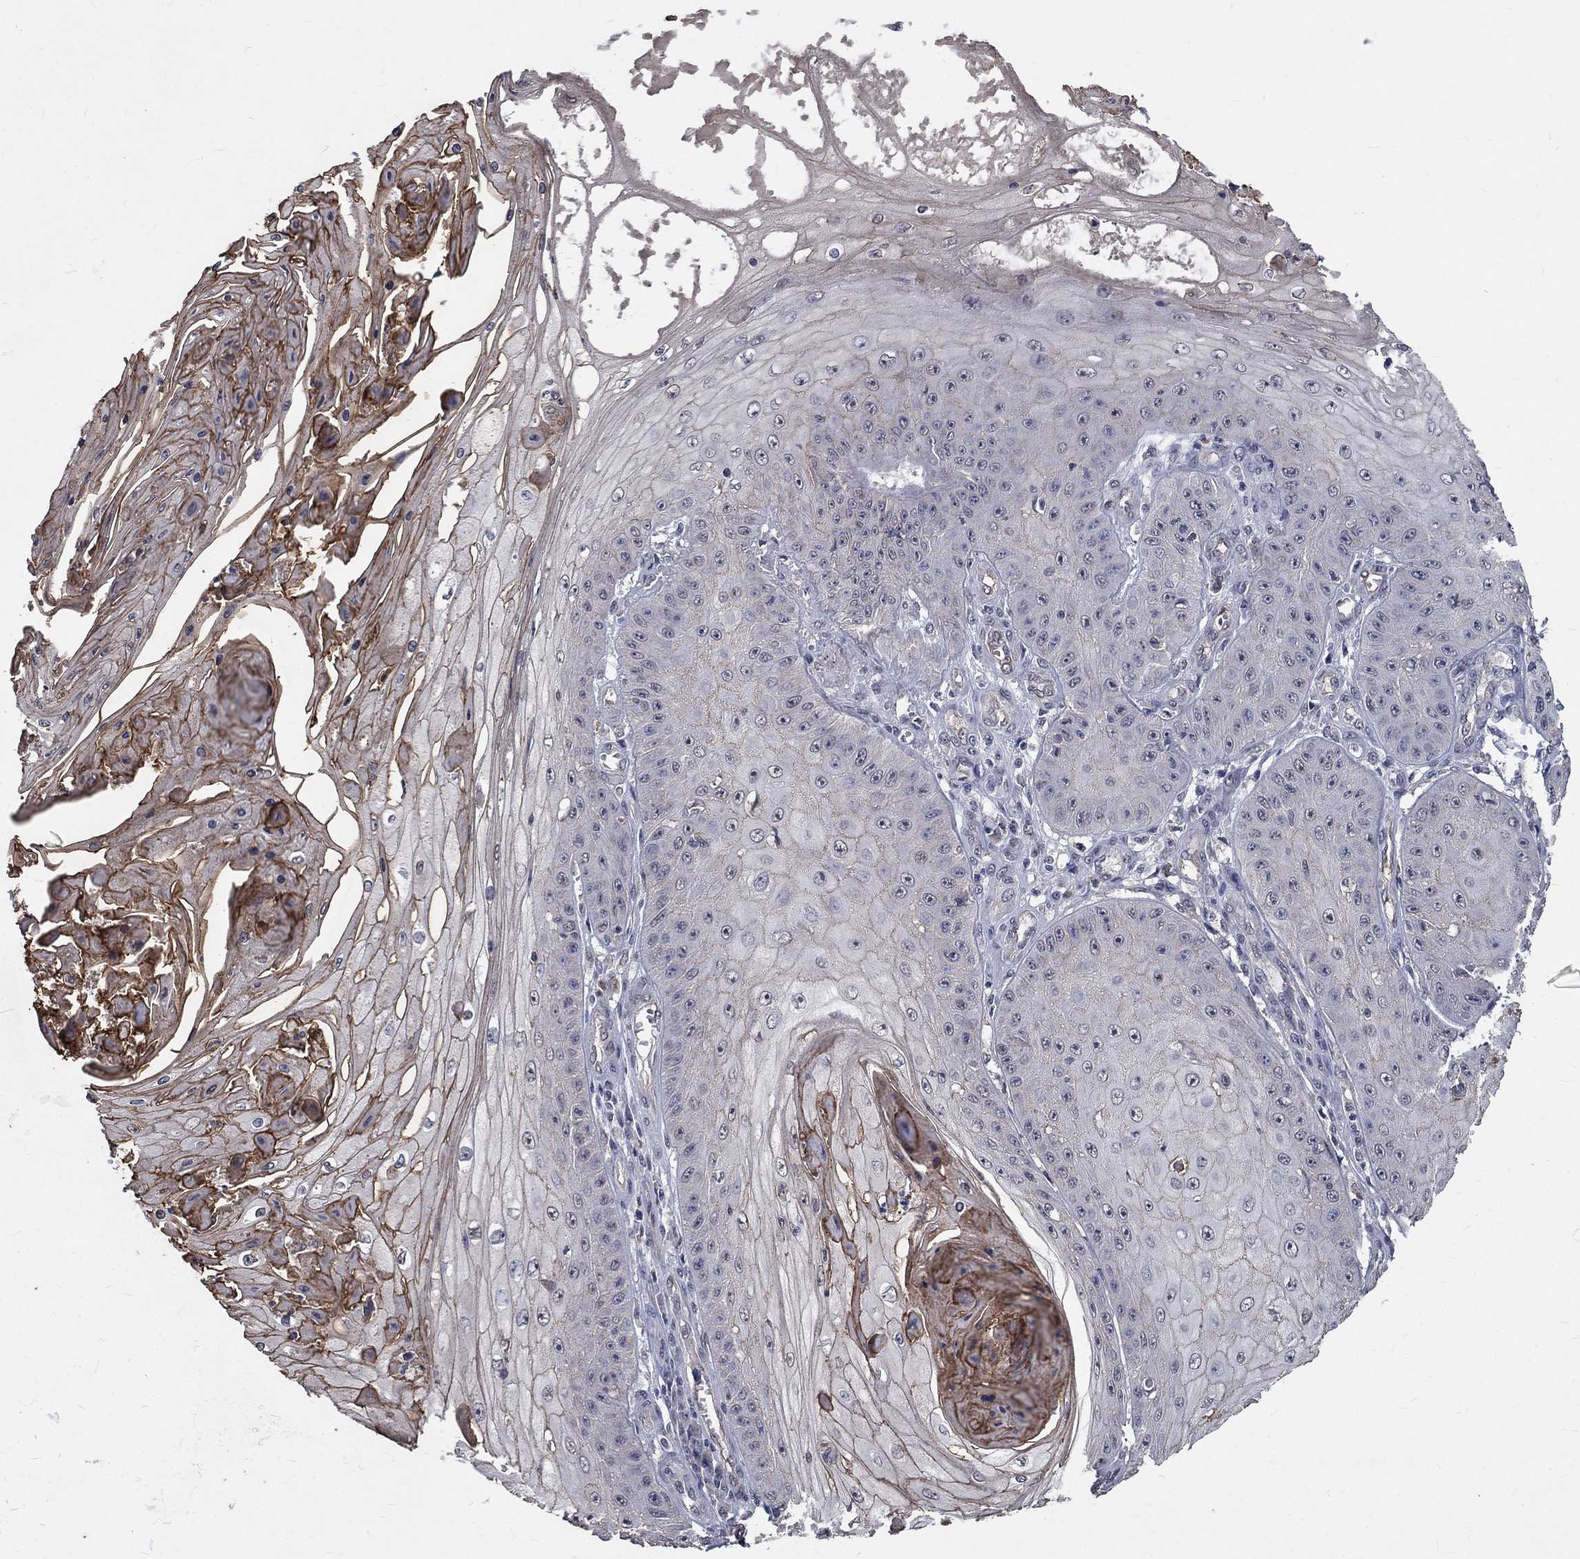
{"staining": {"intensity": "strong", "quantity": "<25%", "location": "cytoplasmic/membranous"}, "tissue": "skin cancer", "cell_type": "Tumor cells", "image_type": "cancer", "snomed": [{"axis": "morphology", "description": "Squamous cell carcinoma, NOS"}, {"axis": "topography", "description": "Skin"}], "caption": "There is medium levels of strong cytoplasmic/membranous expression in tumor cells of skin cancer (squamous cell carcinoma), as demonstrated by immunohistochemical staining (brown color).", "gene": "CHST5", "patient": {"sex": "male", "age": 70}}